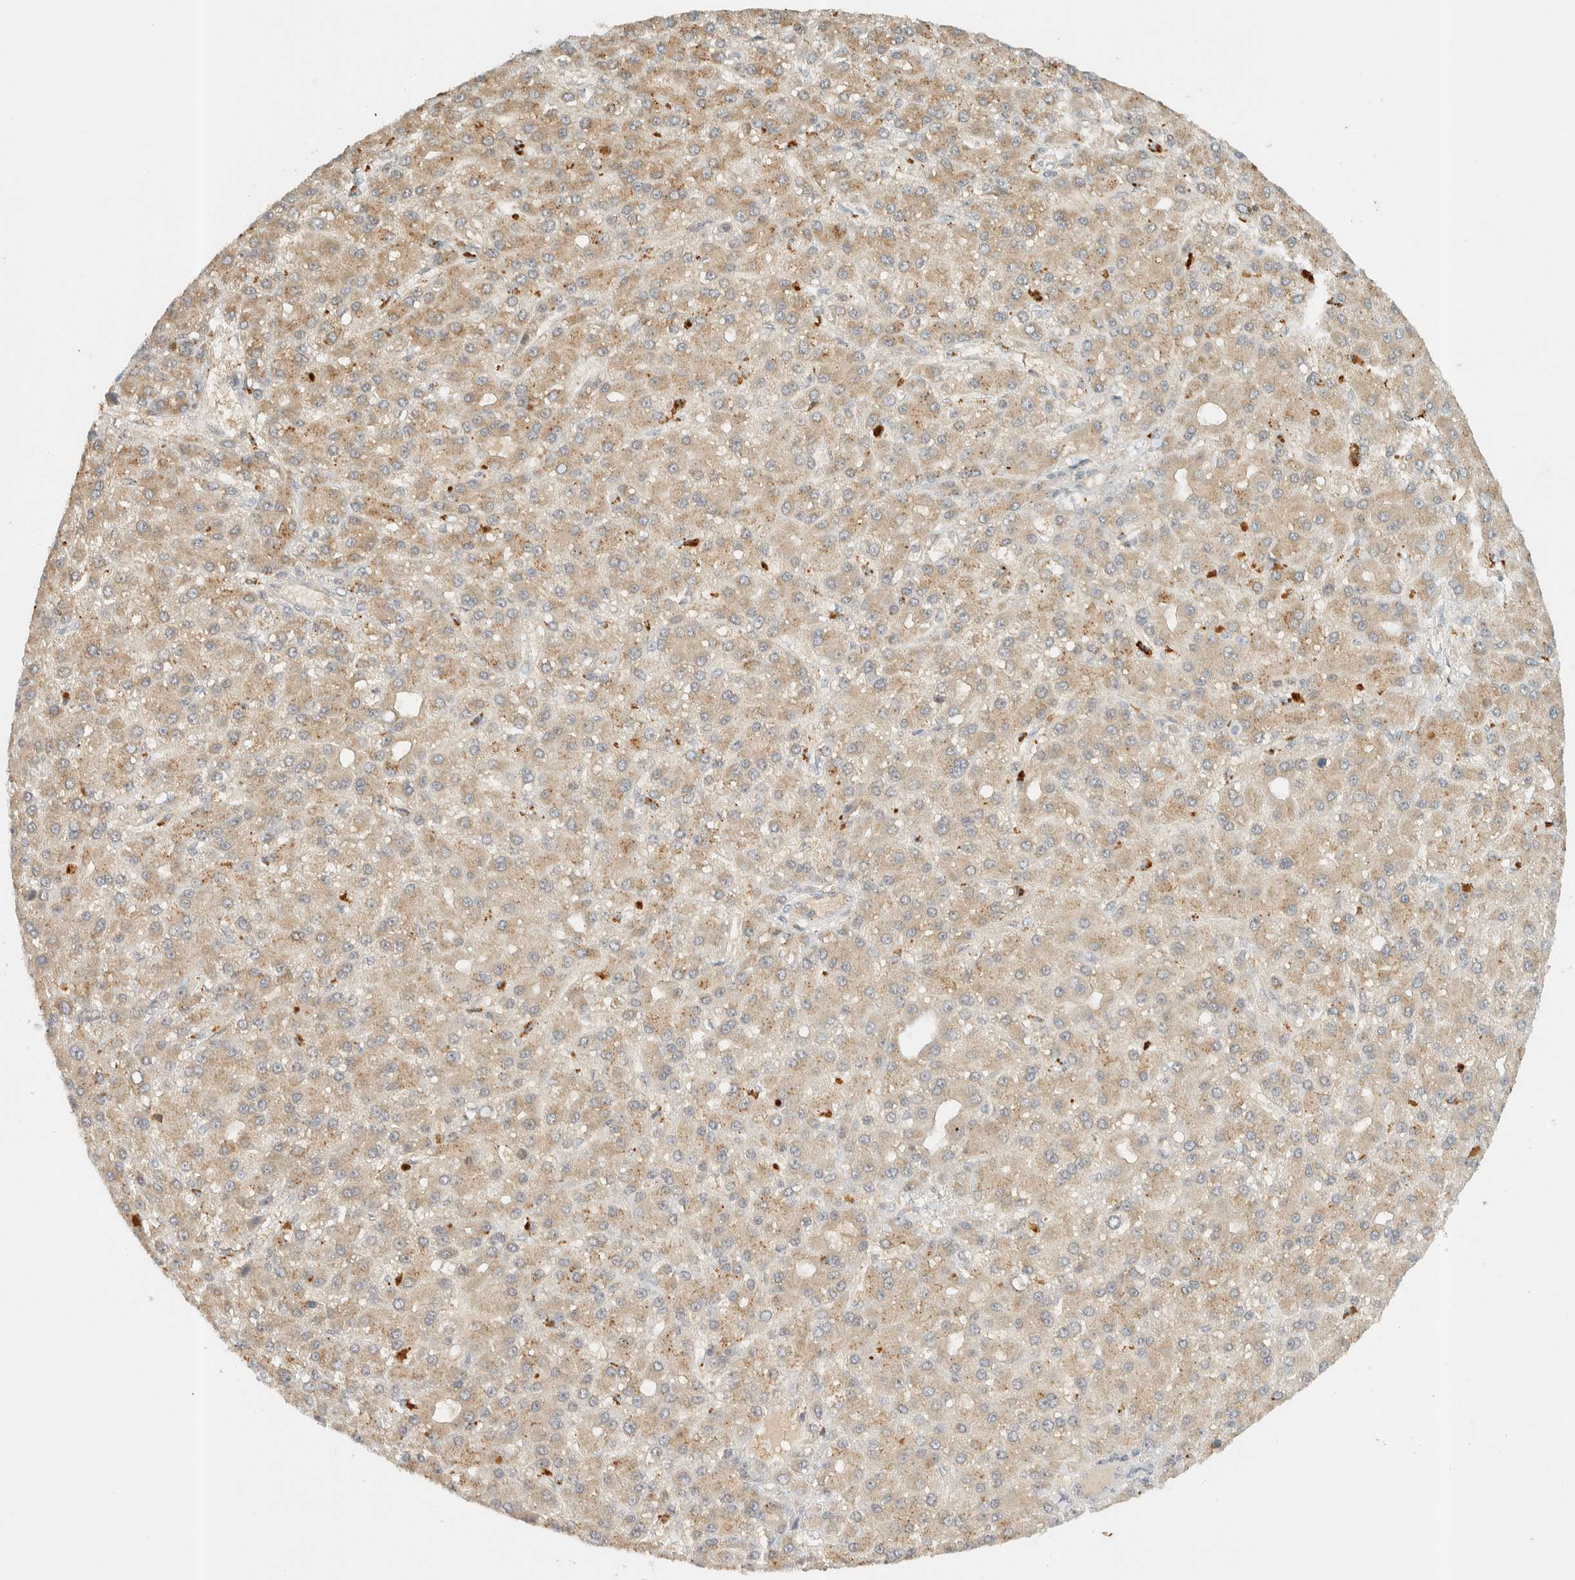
{"staining": {"intensity": "weak", "quantity": ">75%", "location": "cytoplasmic/membranous"}, "tissue": "liver cancer", "cell_type": "Tumor cells", "image_type": "cancer", "snomed": [{"axis": "morphology", "description": "Carcinoma, Hepatocellular, NOS"}, {"axis": "topography", "description": "Liver"}], "caption": "An immunohistochemistry image of tumor tissue is shown. Protein staining in brown shows weak cytoplasmic/membranous positivity in liver hepatocellular carcinoma within tumor cells.", "gene": "KIFAP3", "patient": {"sex": "male", "age": 67}}